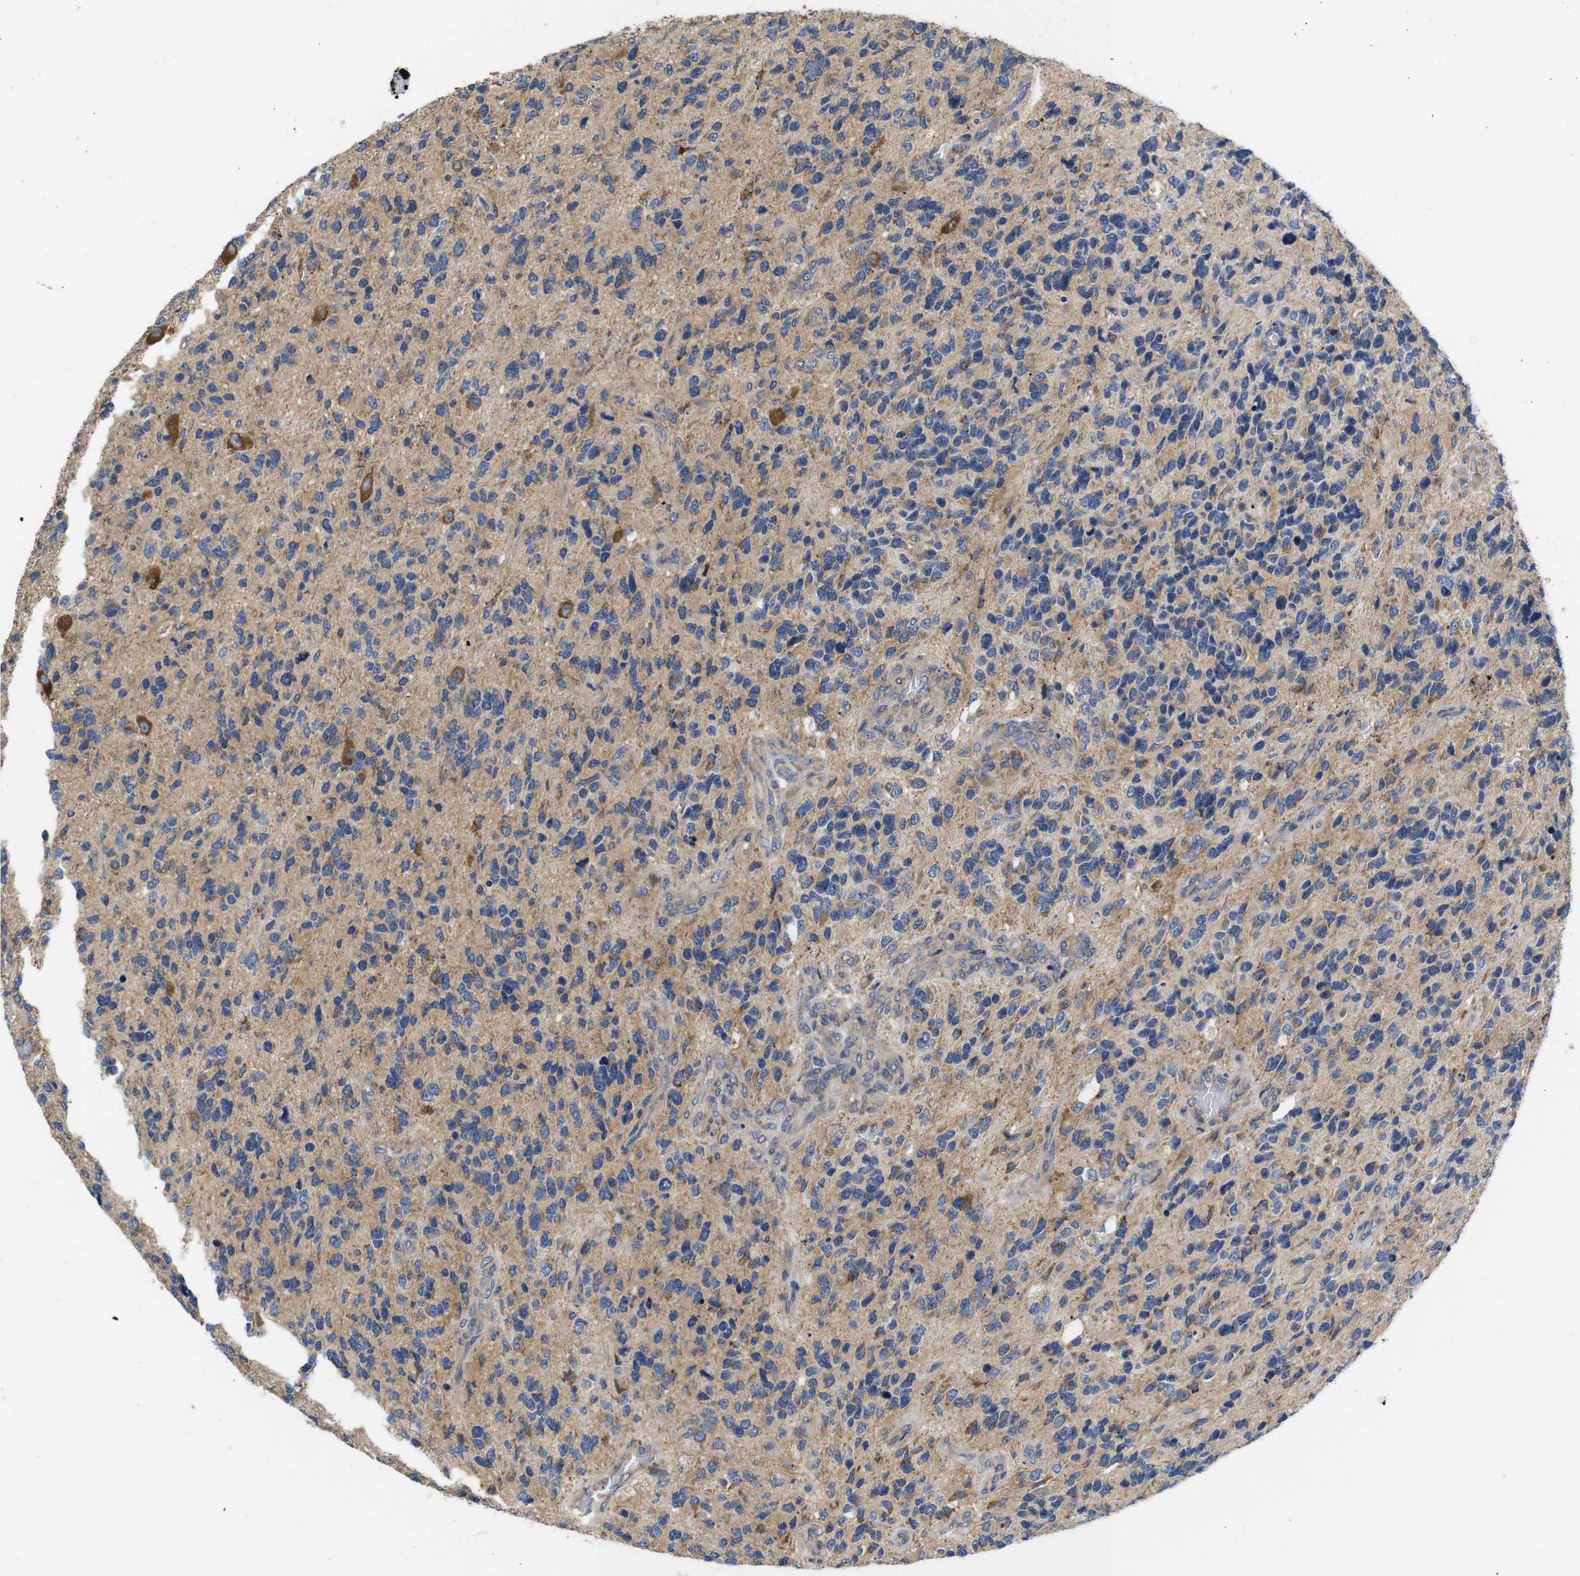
{"staining": {"intensity": "moderate", "quantity": "<25%", "location": "cytoplasmic/membranous"}, "tissue": "glioma", "cell_type": "Tumor cells", "image_type": "cancer", "snomed": [{"axis": "morphology", "description": "Glioma, malignant, High grade"}, {"axis": "topography", "description": "Brain"}], "caption": "A photomicrograph of glioma stained for a protein shows moderate cytoplasmic/membranous brown staining in tumor cells. (brown staining indicates protein expression, while blue staining denotes nuclei).", "gene": "MARCHF7", "patient": {"sex": "female", "age": 58}}